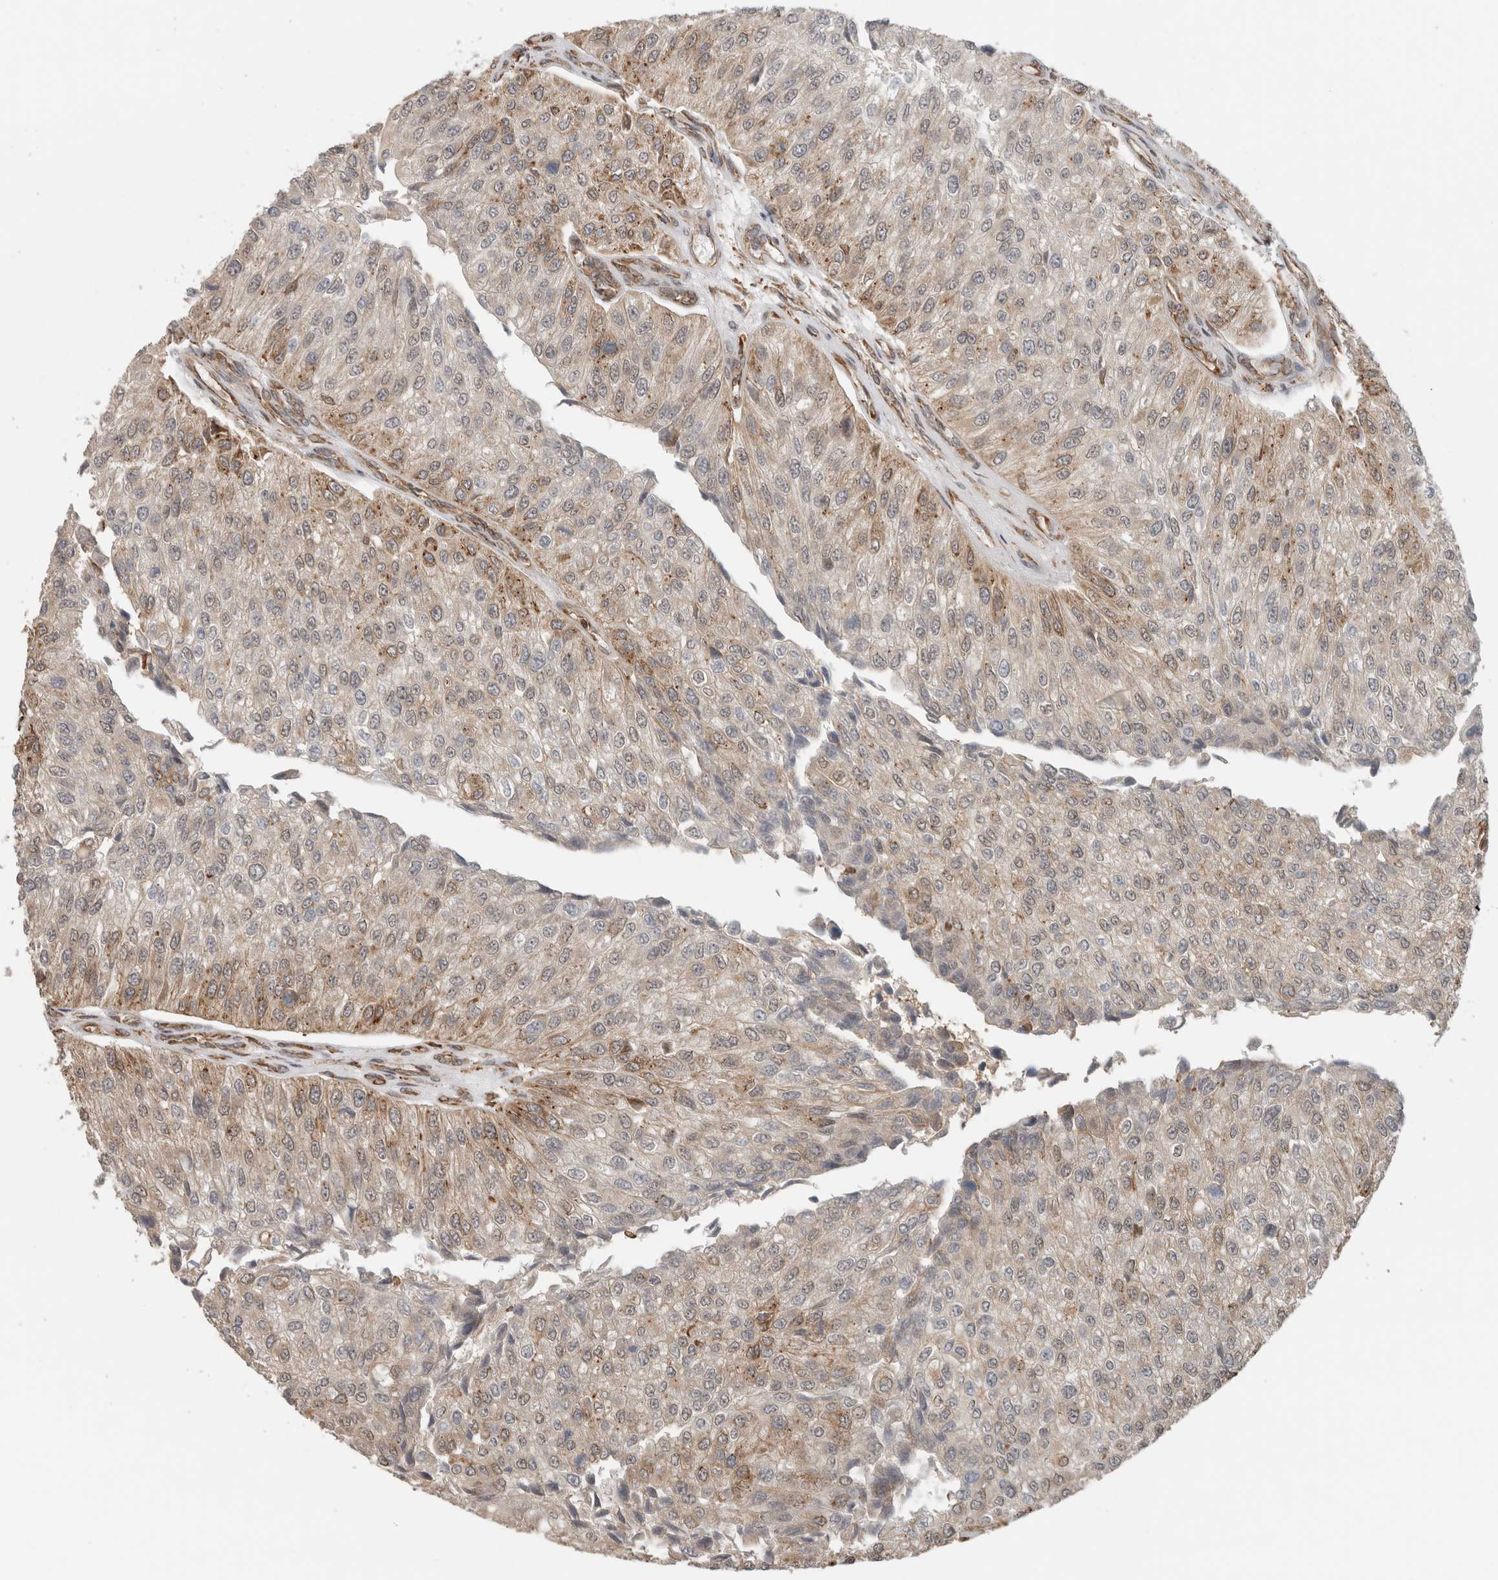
{"staining": {"intensity": "moderate", "quantity": "<25%", "location": "cytoplasmic/membranous"}, "tissue": "urothelial cancer", "cell_type": "Tumor cells", "image_type": "cancer", "snomed": [{"axis": "morphology", "description": "Urothelial carcinoma, High grade"}, {"axis": "topography", "description": "Kidney"}, {"axis": "topography", "description": "Urinary bladder"}], "caption": "Protein staining of high-grade urothelial carcinoma tissue demonstrates moderate cytoplasmic/membranous positivity in about <25% of tumor cells. The protein is stained brown, and the nuclei are stained in blue (DAB (3,3'-diaminobenzidine) IHC with brightfield microscopy, high magnification).", "gene": "MS4A7", "patient": {"sex": "male", "age": 77}}